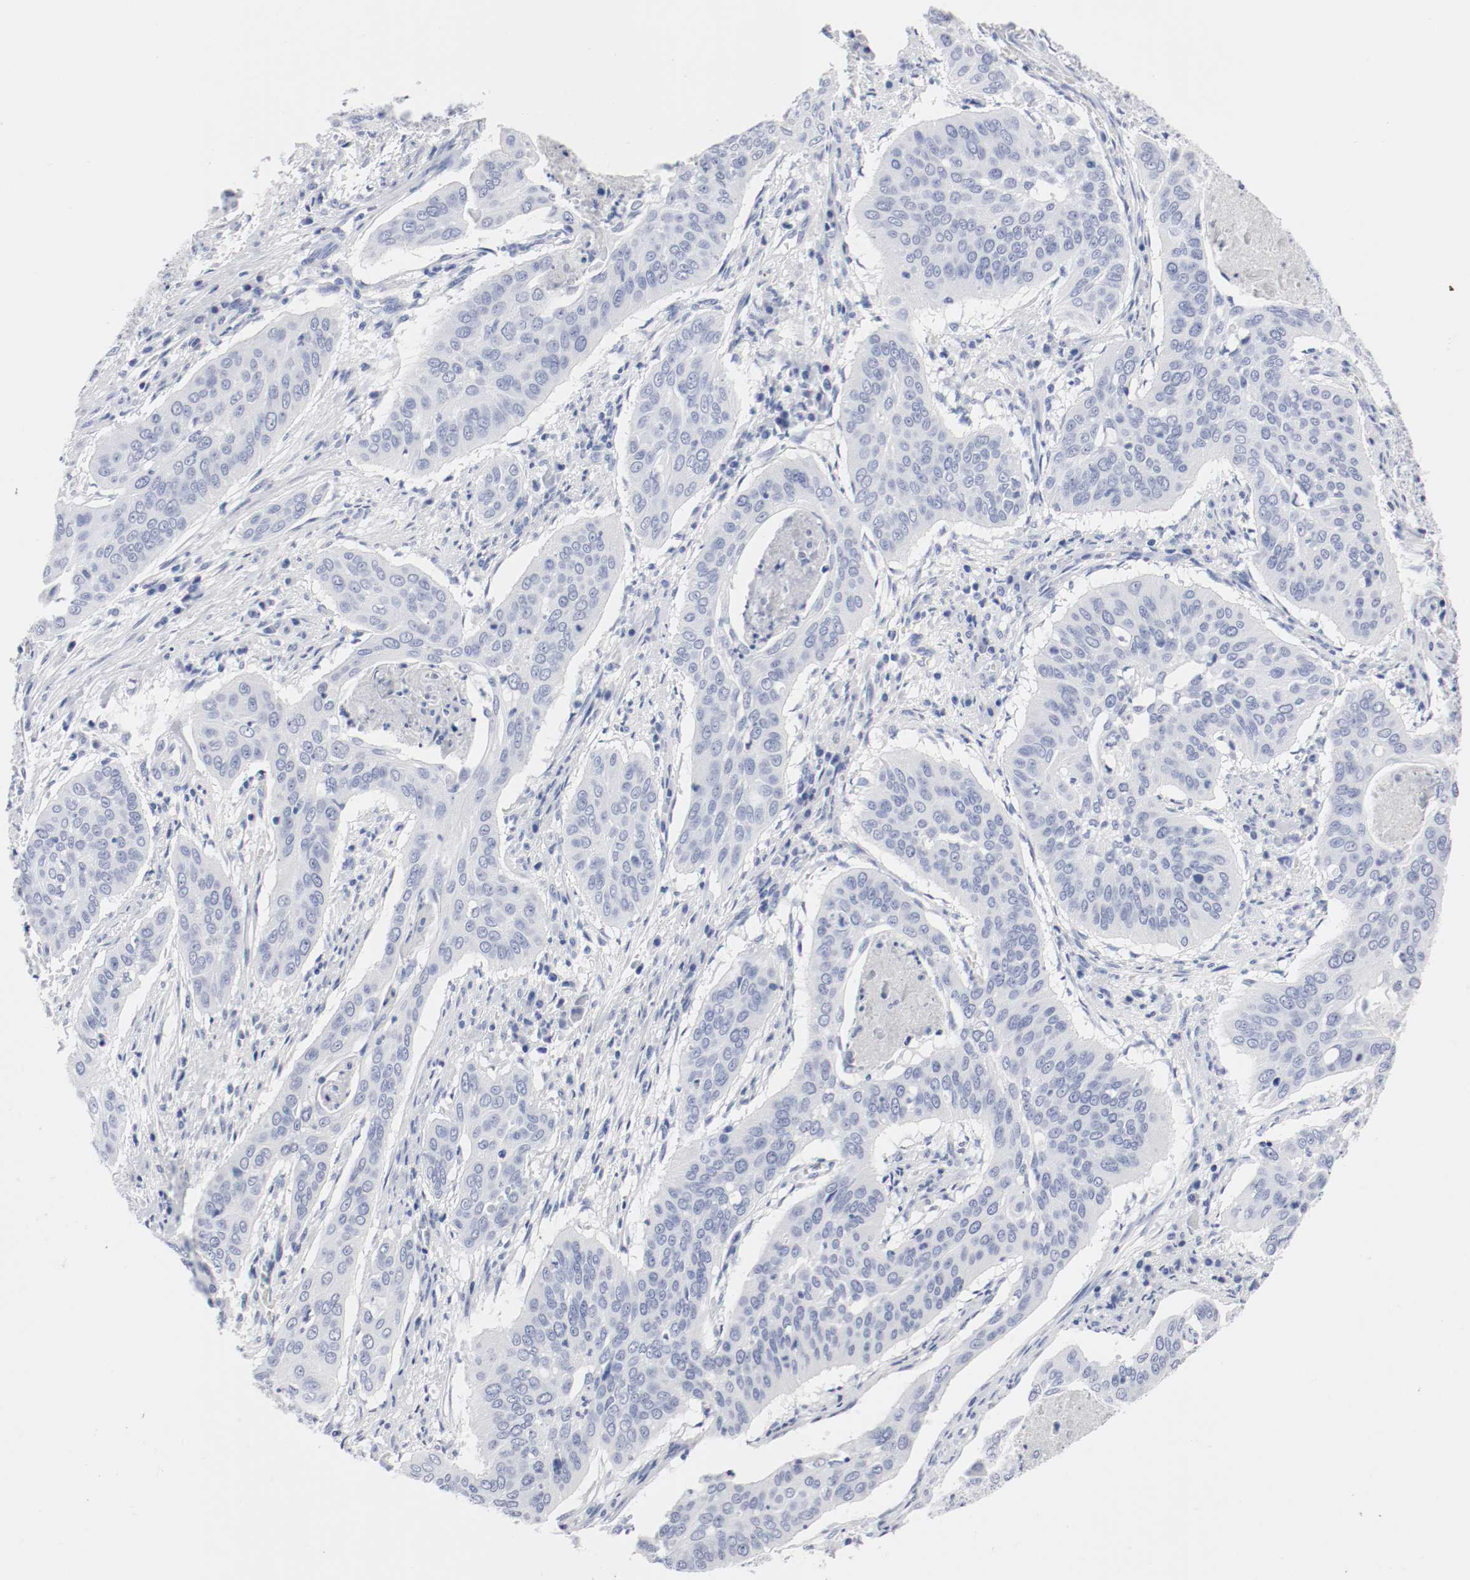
{"staining": {"intensity": "negative", "quantity": "none", "location": "none"}, "tissue": "cervical cancer", "cell_type": "Tumor cells", "image_type": "cancer", "snomed": [{"axis": "morphology", "description": "Squamous cell carcinoma, NOS"}, {"axis": "topography", "description": "Cervix"}], "caption": "This photomicrograph is of cervical cancer stained with IHC to label a protein in brown with the nuclei are counter-stained blue. There is no expression in tumor cells.", "gene": "GAD1", "patient": {"sex": "female", "age": 39}}